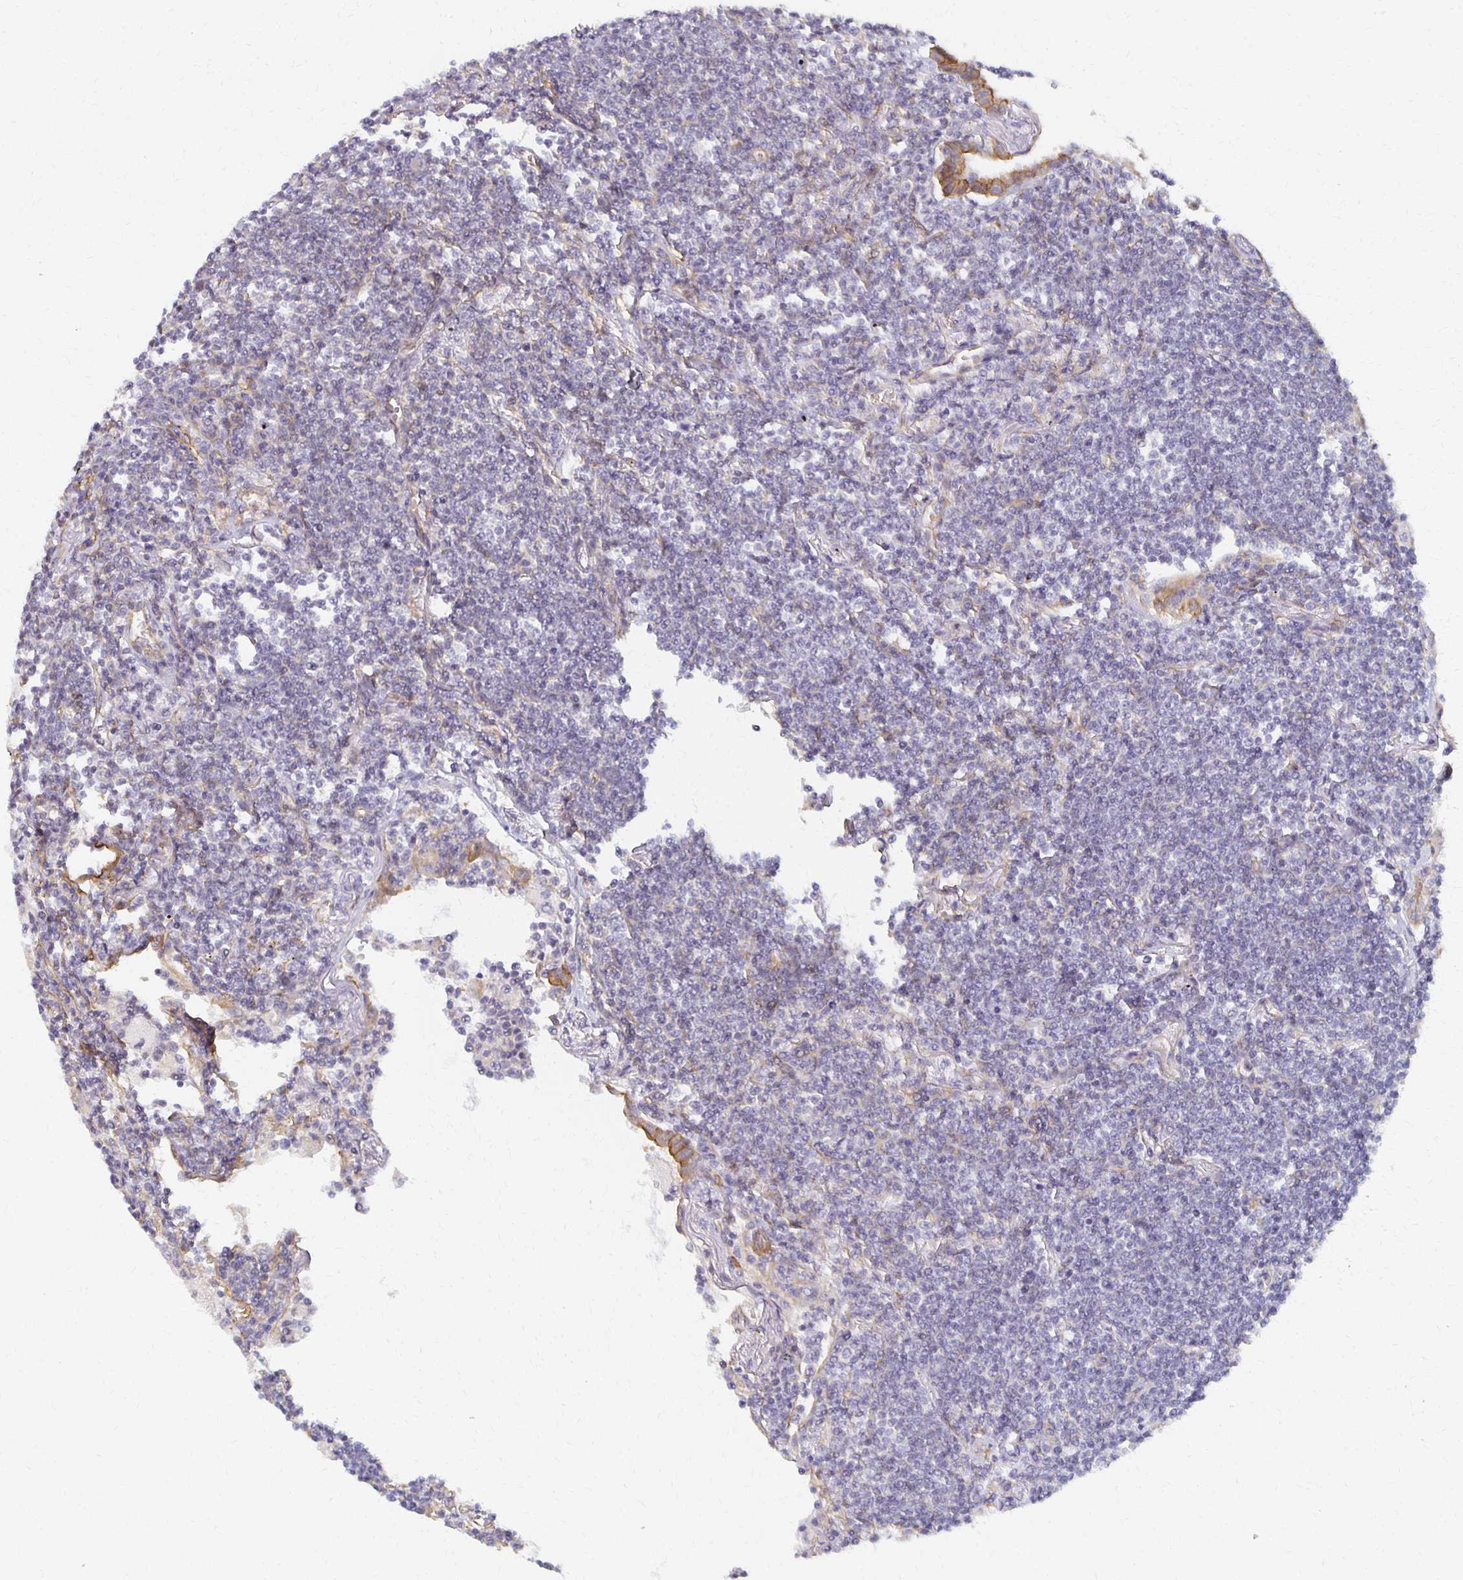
{"staining": {"intensity": "negative", "quantity": "none", "location": "none"}, "tissue": "lymphoma", "cell_type": "Tumor cells", "image_type": "cancer", "snomed": [{"axis": "morphology", "description": "Malignant lymphoma, non-Hodgkin's type, Low grade"}, {"axis": "topography", "description": "Lung"}], "caption": "An IHC histopathology image of lymphoma is shown. There is no staining in tumor cells of lymphoma.", "gene": "SORL1", "patient": {"sex": "female", "age": 71}}